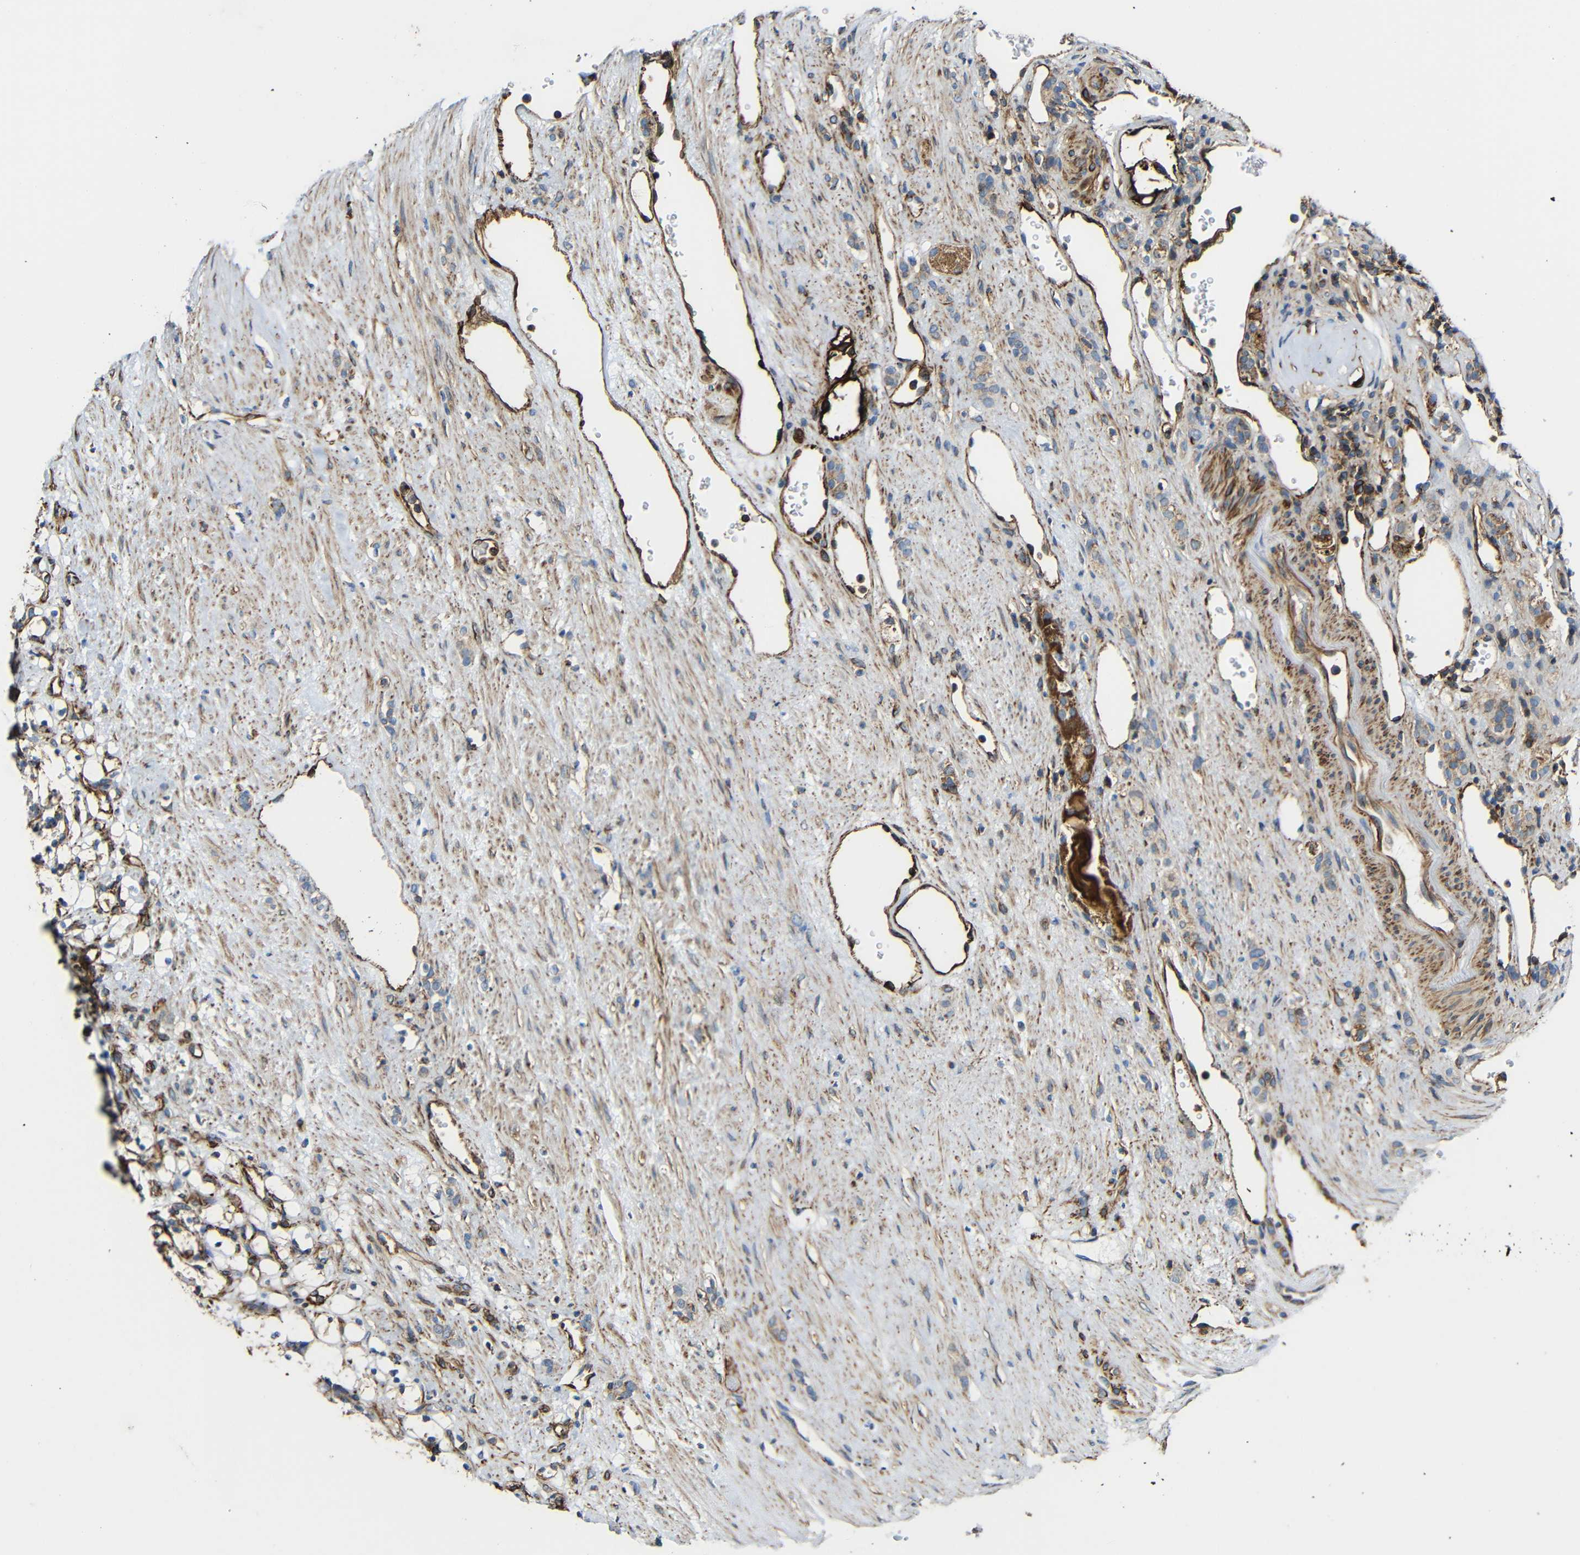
{"staining": {"intensity": "weak", "quantity": "25%-75%", "location": "cytoplasmic/membranous"}, "tissue": "renal cancer", "cell_type": "Tumor cells", "image_type": "cancer", "snomed": [{"axis": "morphology", "description": "Adenocarcinoma, NOS"}, {"axis": "topography", "description": "Kidney"}], "caption": "This histopathology image displays renal cancer (adenocarcinoma) stained with IHC to label a protein in brown. The cytoplasmic/membranous of tumor cells show weak positivity for the protein. Nuclei are counter-stained blue.", "gene": "IGSF10", "patient": {"sex": "female", "age": 69}}